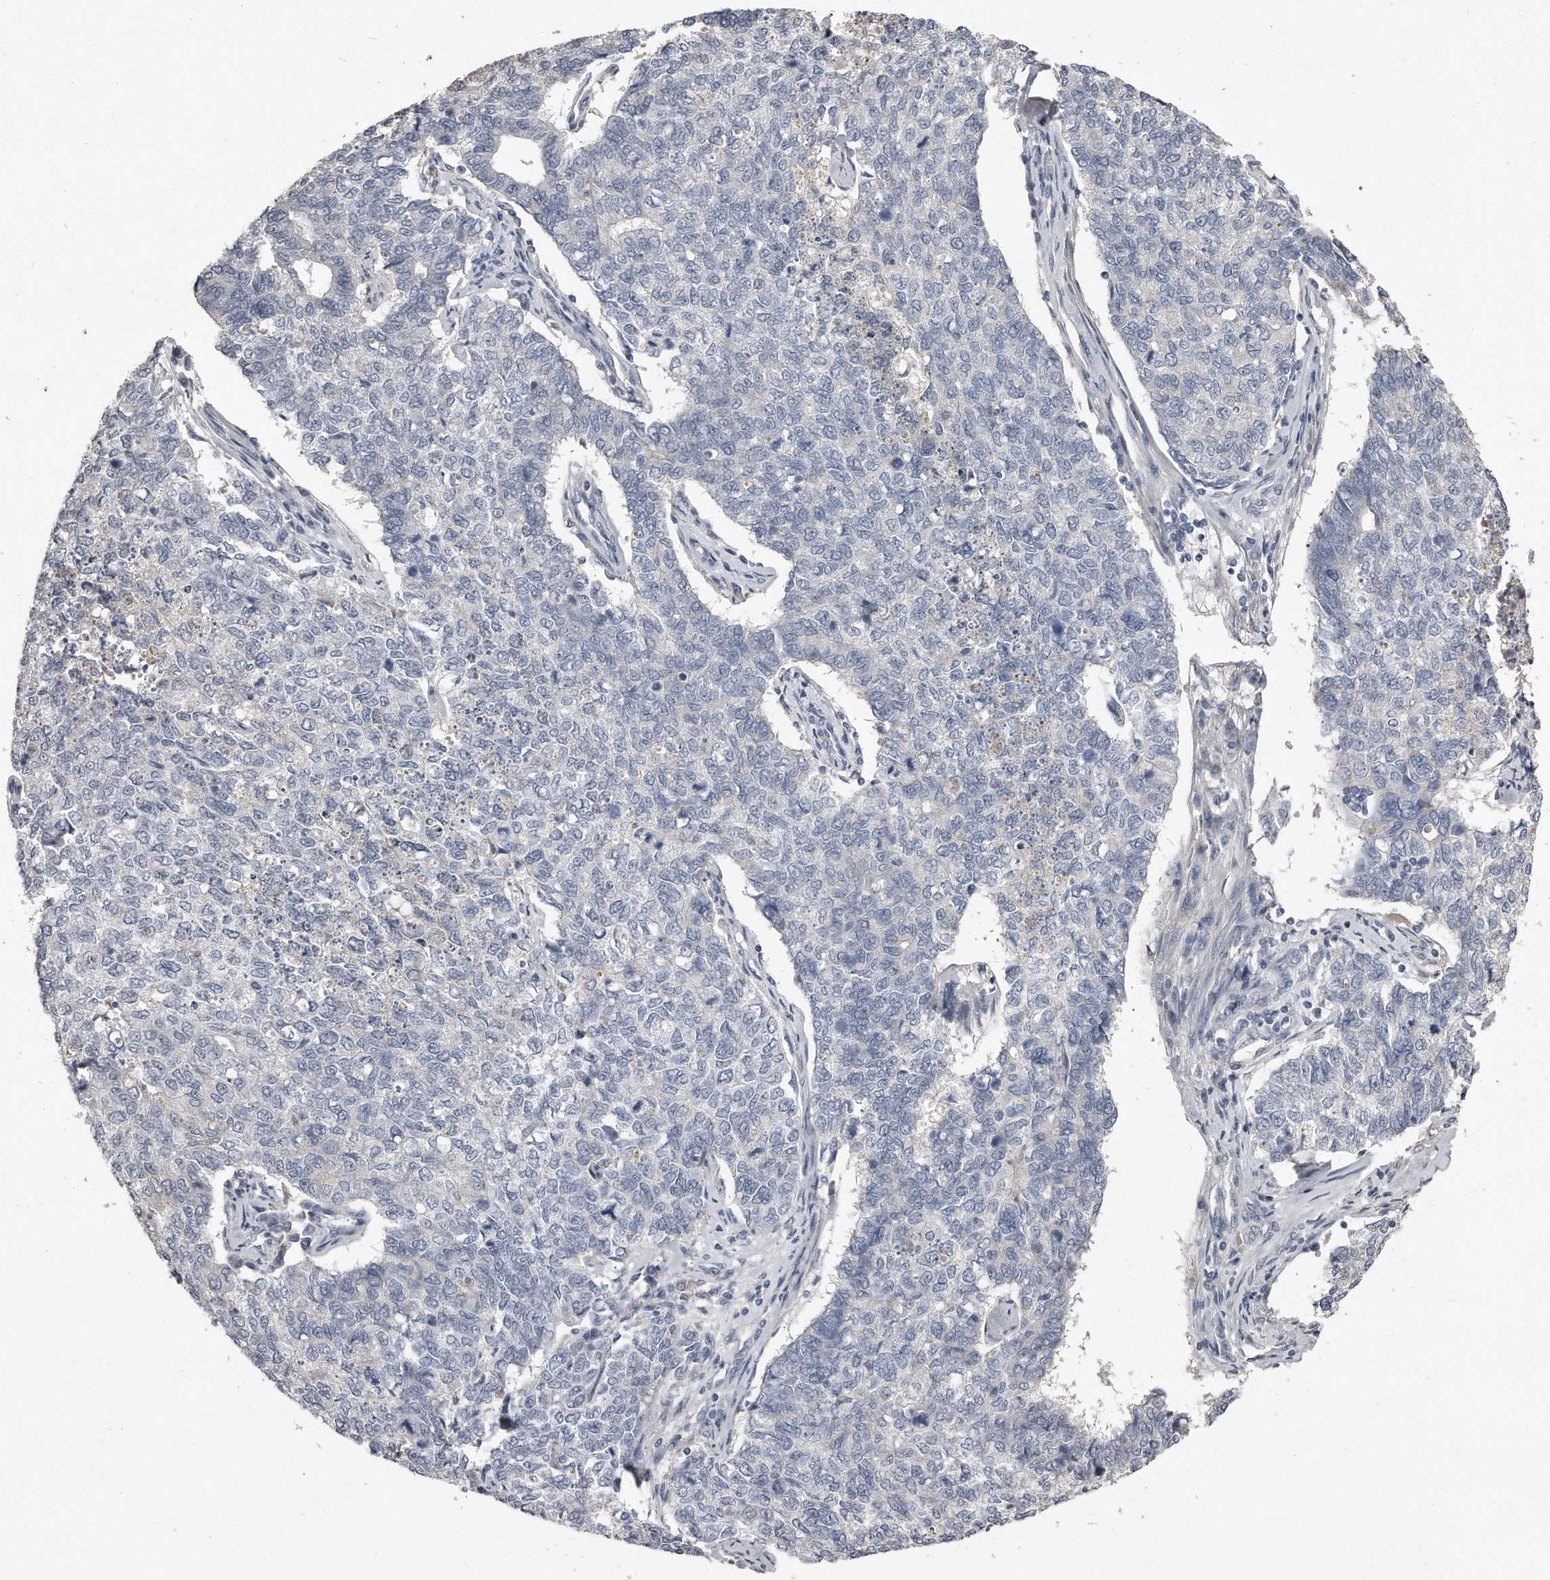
{"staining": {"intensity": "negative", "quantity": "none", "location": "none"}, "tissue": "cervical cancer", "cell_type": "Tumor cells", "image_type": "cancer", "snomed": [{"axis": "morphology", "description": "Squamous cell carcinoma, NOS"}, {"axis": "topography", "description": "Cervix"}], "caption": "IHC histopathology image of human cervical cancer stained for a protein (brown), which shows no expression in tumor cells.", "gene": "LMOD1", "patient": {"sex": "female", "age": 63}}